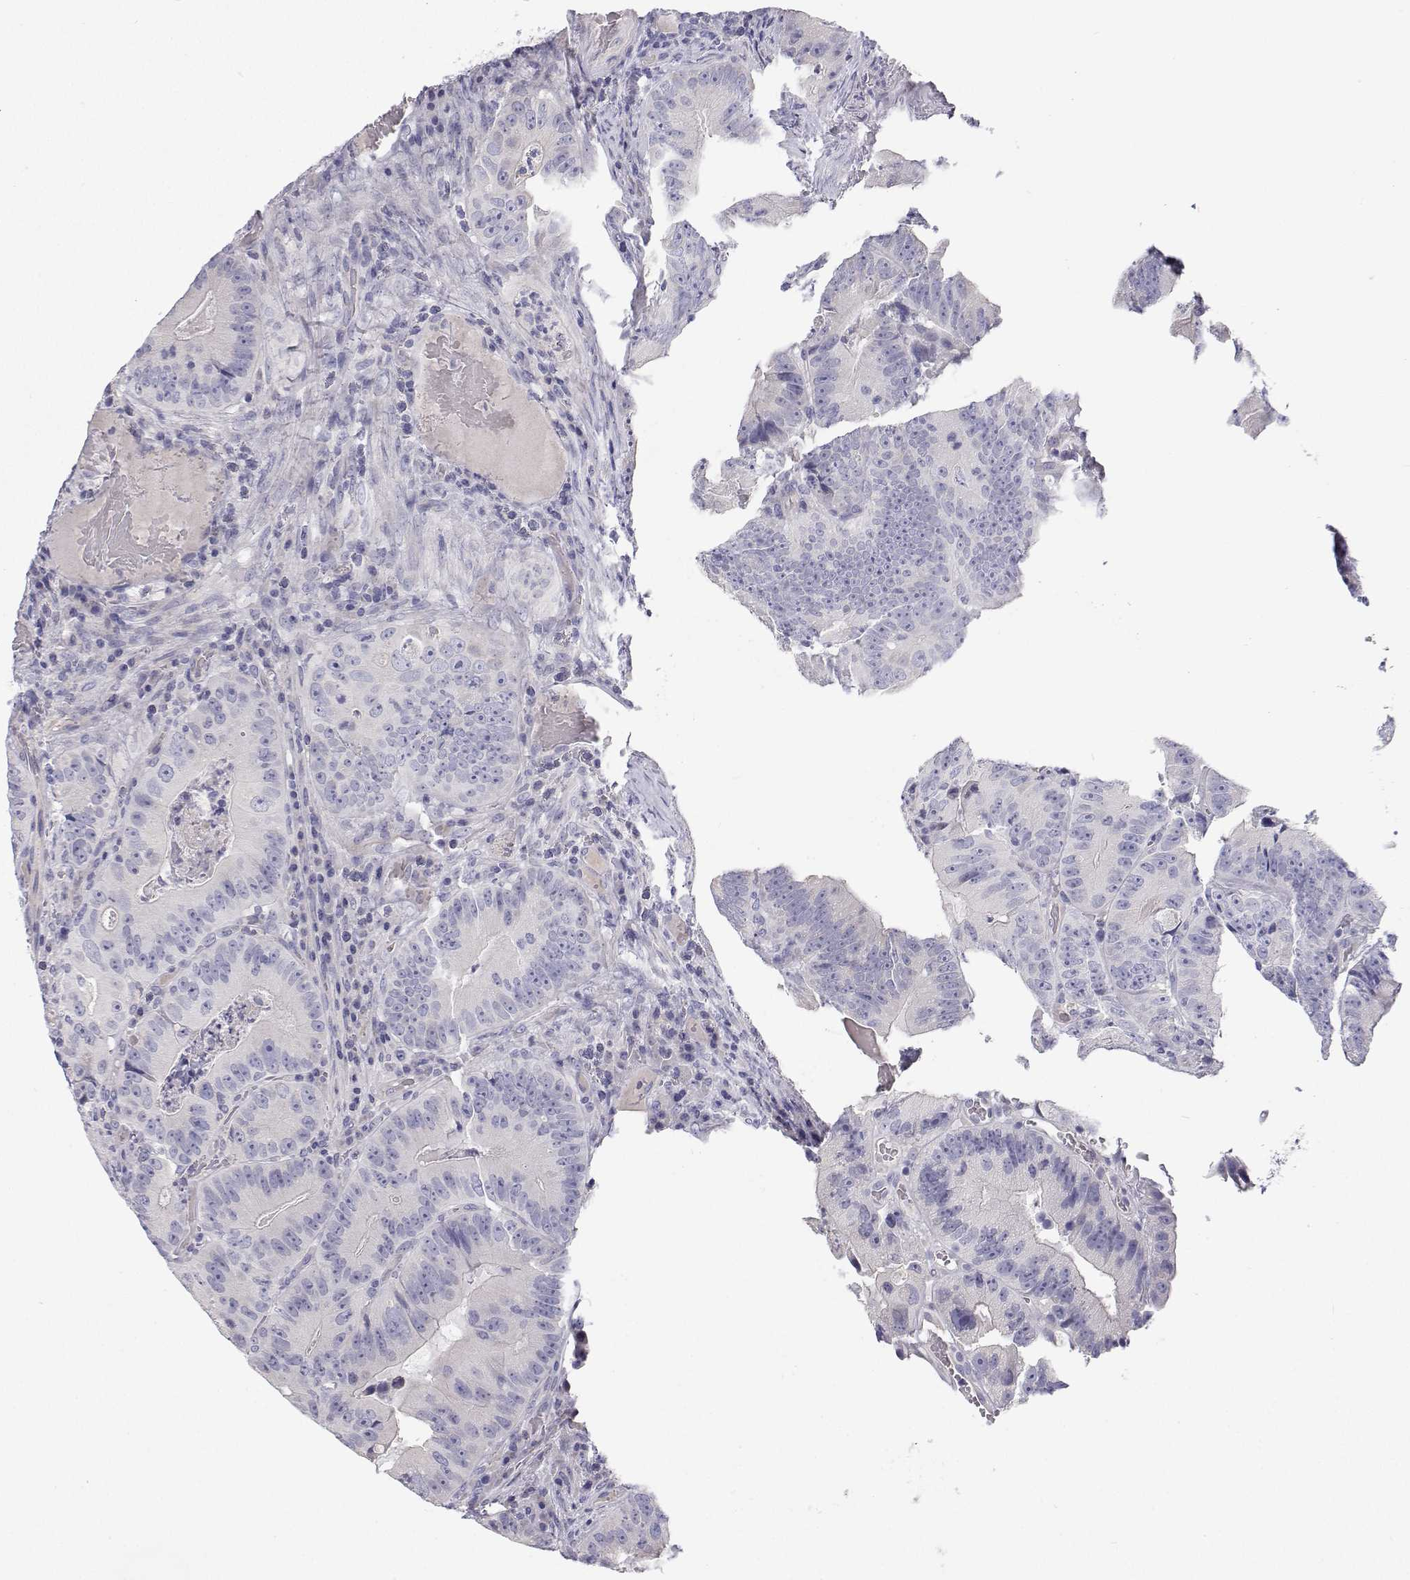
{"staining": {"intensity": "negative", "quantity": "none", "location": "none"}, "tissue": "colorectal cancer", "cell_type": "Tumor cells", "image_type": "cancer", "snomed": [{"axis": "morphology", "description": "Adenocarcinoma, NOS"}, {"axis": "topography", "description": "Colon"}], "caption": "IHC histopathology image of colorectal adenocarcinoma stained for a protein (brown), which exhibits no staining in tumor cells.", "gene": "ANKRD65", "patient": {"sex": "female", "age": 86}}